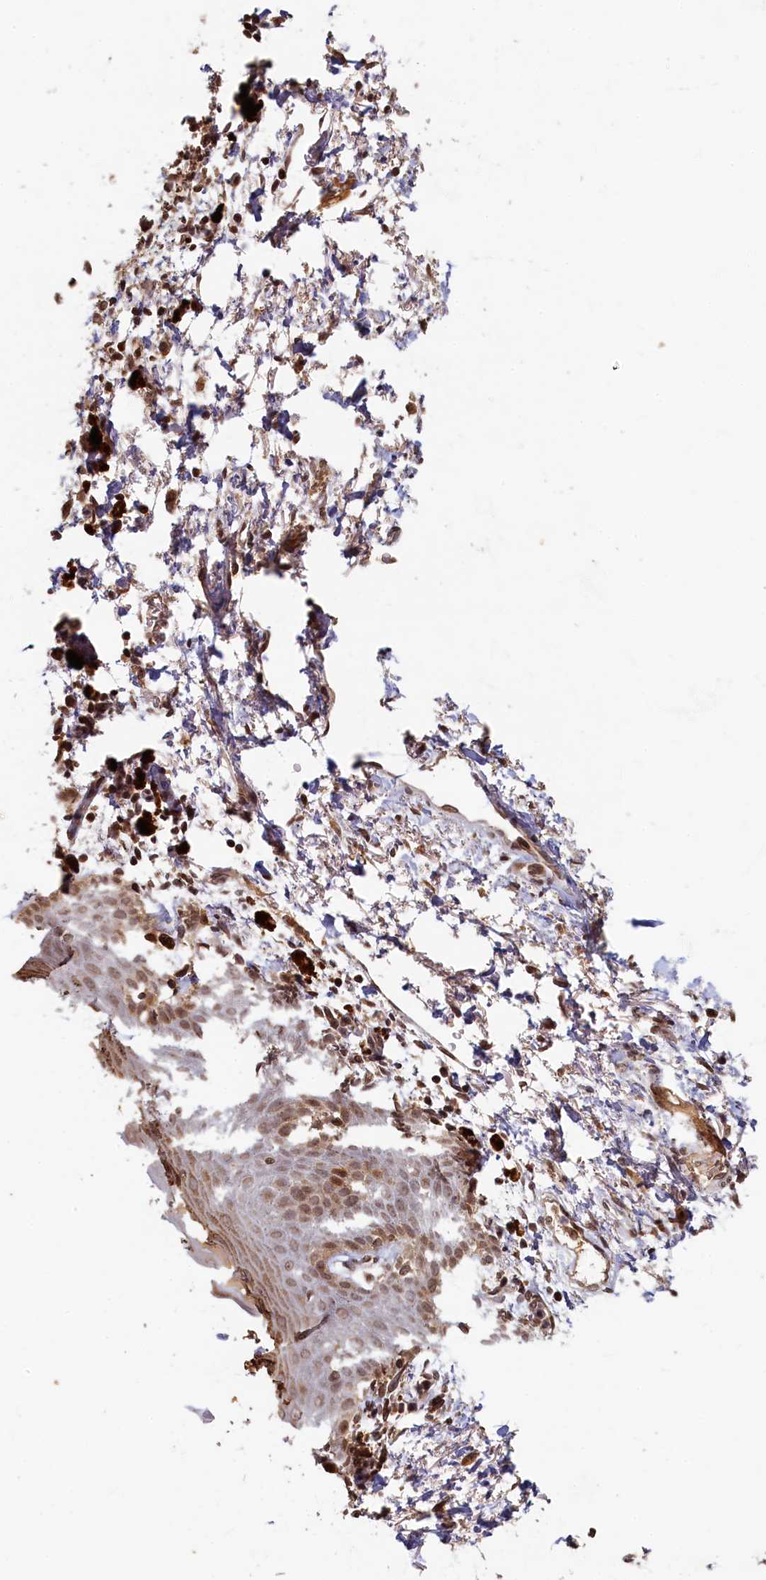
{"staining": {"intensity": "moderate", "quantity": "25%-75%", "location": "nuclear"}, "tissue": "skin", "cell_type": "Epidermal cells", "image_type": "normal", "snomed": [{"axis": "morphology", "description": "Normal tissue, NOS"}, {"axis": "topography", "description": "Anal"}], "caption": "Skin stained with DAB IHC displays medium levels of moderate nuclear positivity in about 25%-75% of epidermal cells. (Brightfield microscopy of DAB IHC at high magnification).", "gene": "CKAP2L", "patient": {"sex": "female", "age": 46}}